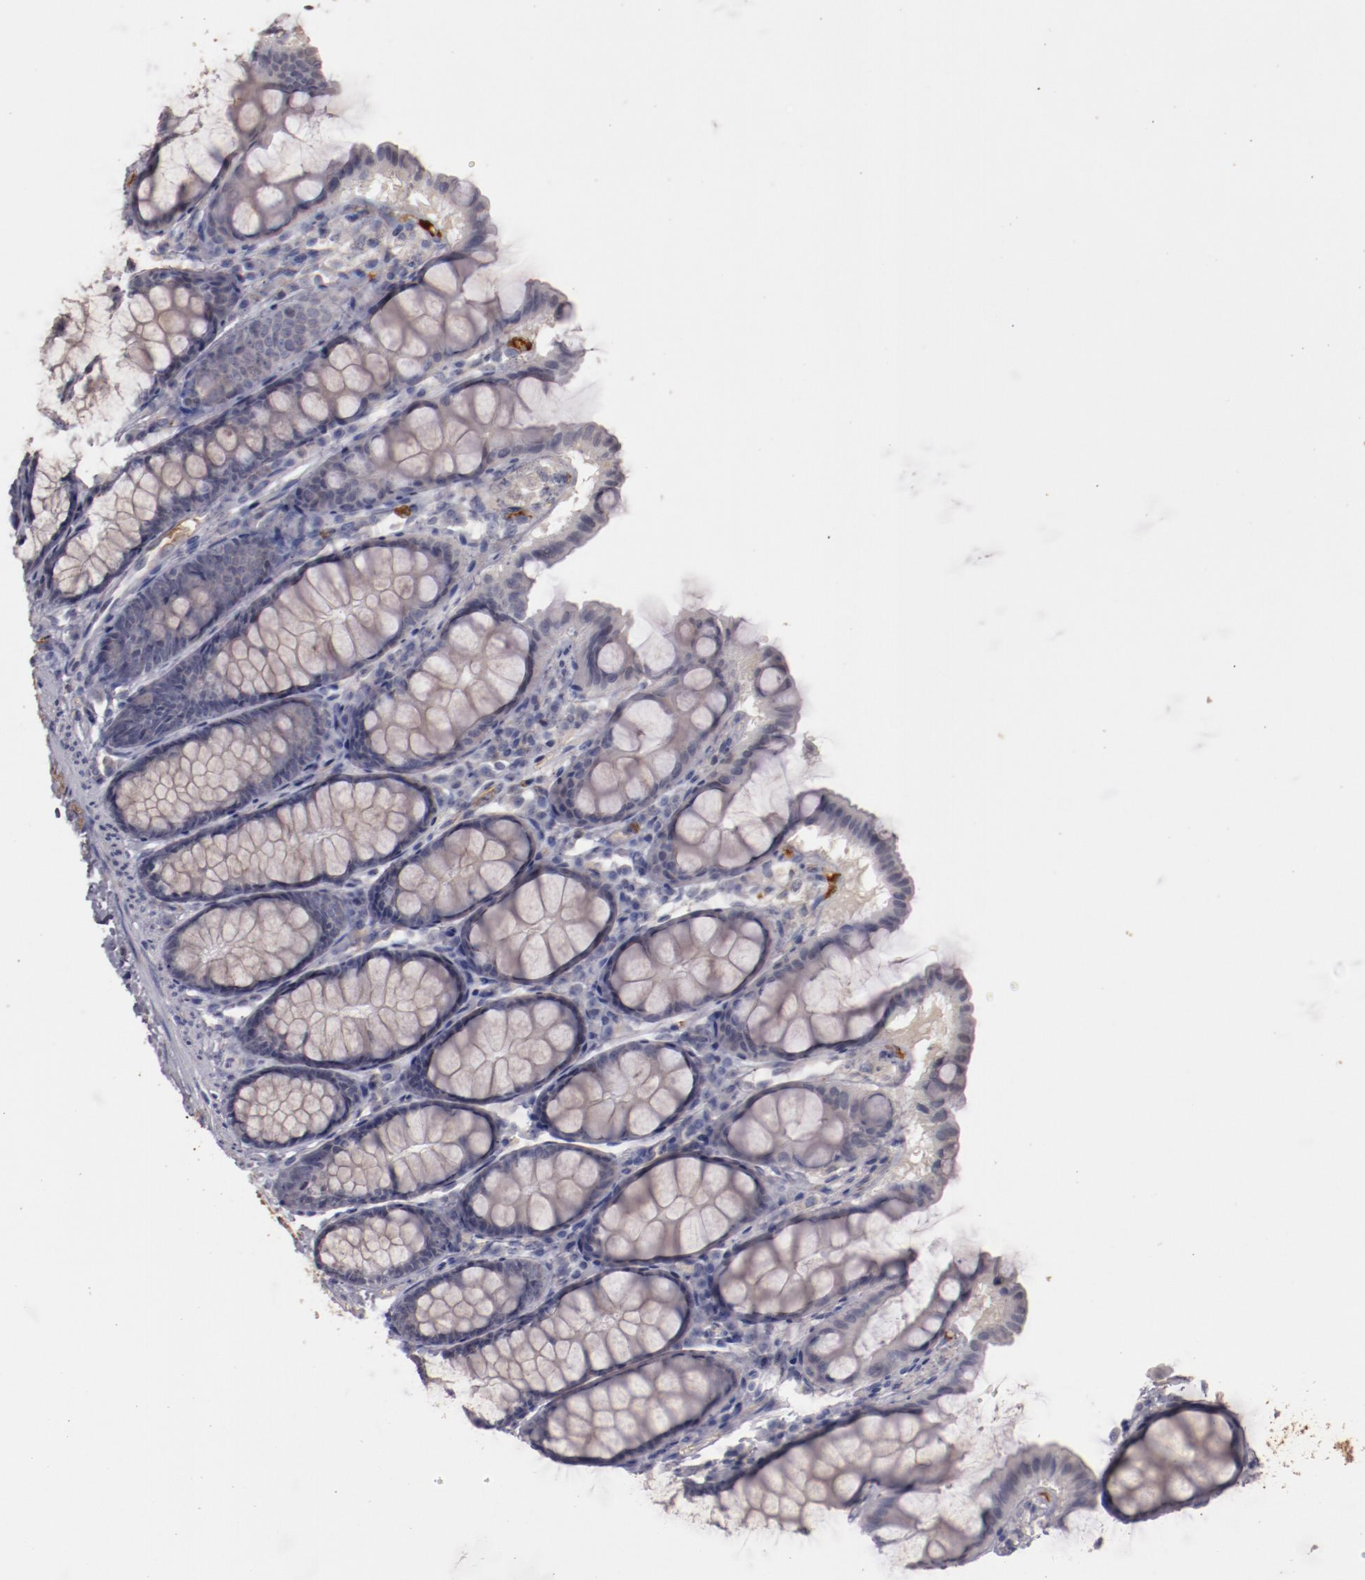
{"staining": {"intensity": "negative", "quantity": "none", "location": "none"}, "tissue": "colon", "cell_type": "Endothelial cells", "image_type": "normal", "snomed": [{"axis": "morphology", "description": "Normal tissue, NOS"}, {"axis": "topography", "description": "Colon"}], "caption": "Endothelial cells show no significant expression in unremarkable colon. The staining is performed using DAB brown chromogen with nuclei counter-stained in using hematoxylin.", "gene": "MBL2", "patient": {"sex": "female", "age": 61}}